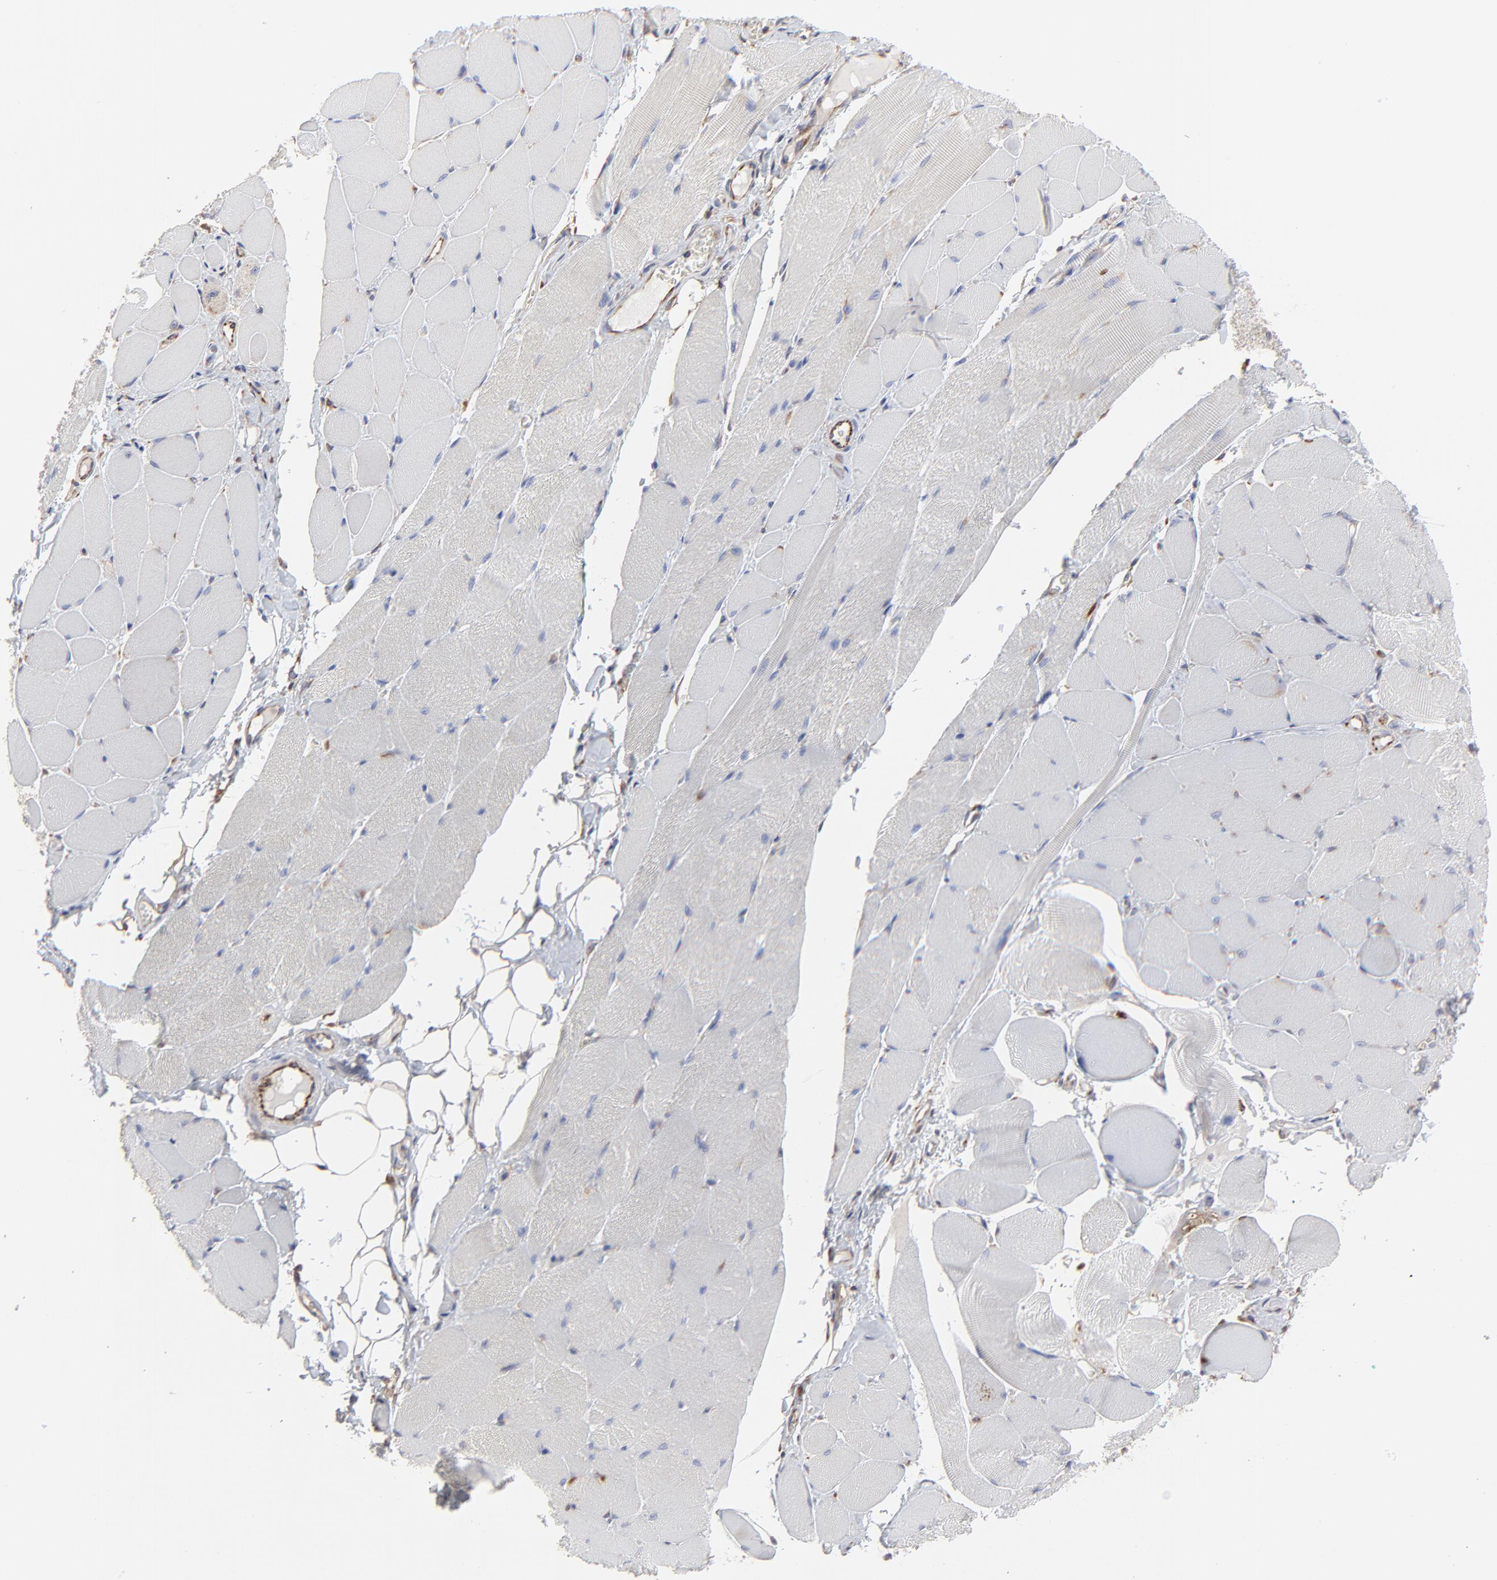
{"staining": {"intensity": "negative", "quantity": "none", "location": "none"}, "tissue": "skeletal muscle", "cell_type": "Myocytes", "image_type": "normal", "snomed": [{"axis": "morphology", "description": "Normal tissue, NOS"}, {"axis": "topography", "description": "Skeletal muscle"}, {"axis": "topography", "description": "Peripheral nerve tissue"}], "caption": "Myocytes are negative for protein expression in normal human skeletal muscle. (Stains: DAB immunohistochemistry (IHC) with hematoxylin counter stain, Microscopy: brightfield microscopy at high magnification).", "gene": "RAB9A", "patient": {"sex": "female", "age": 84}}